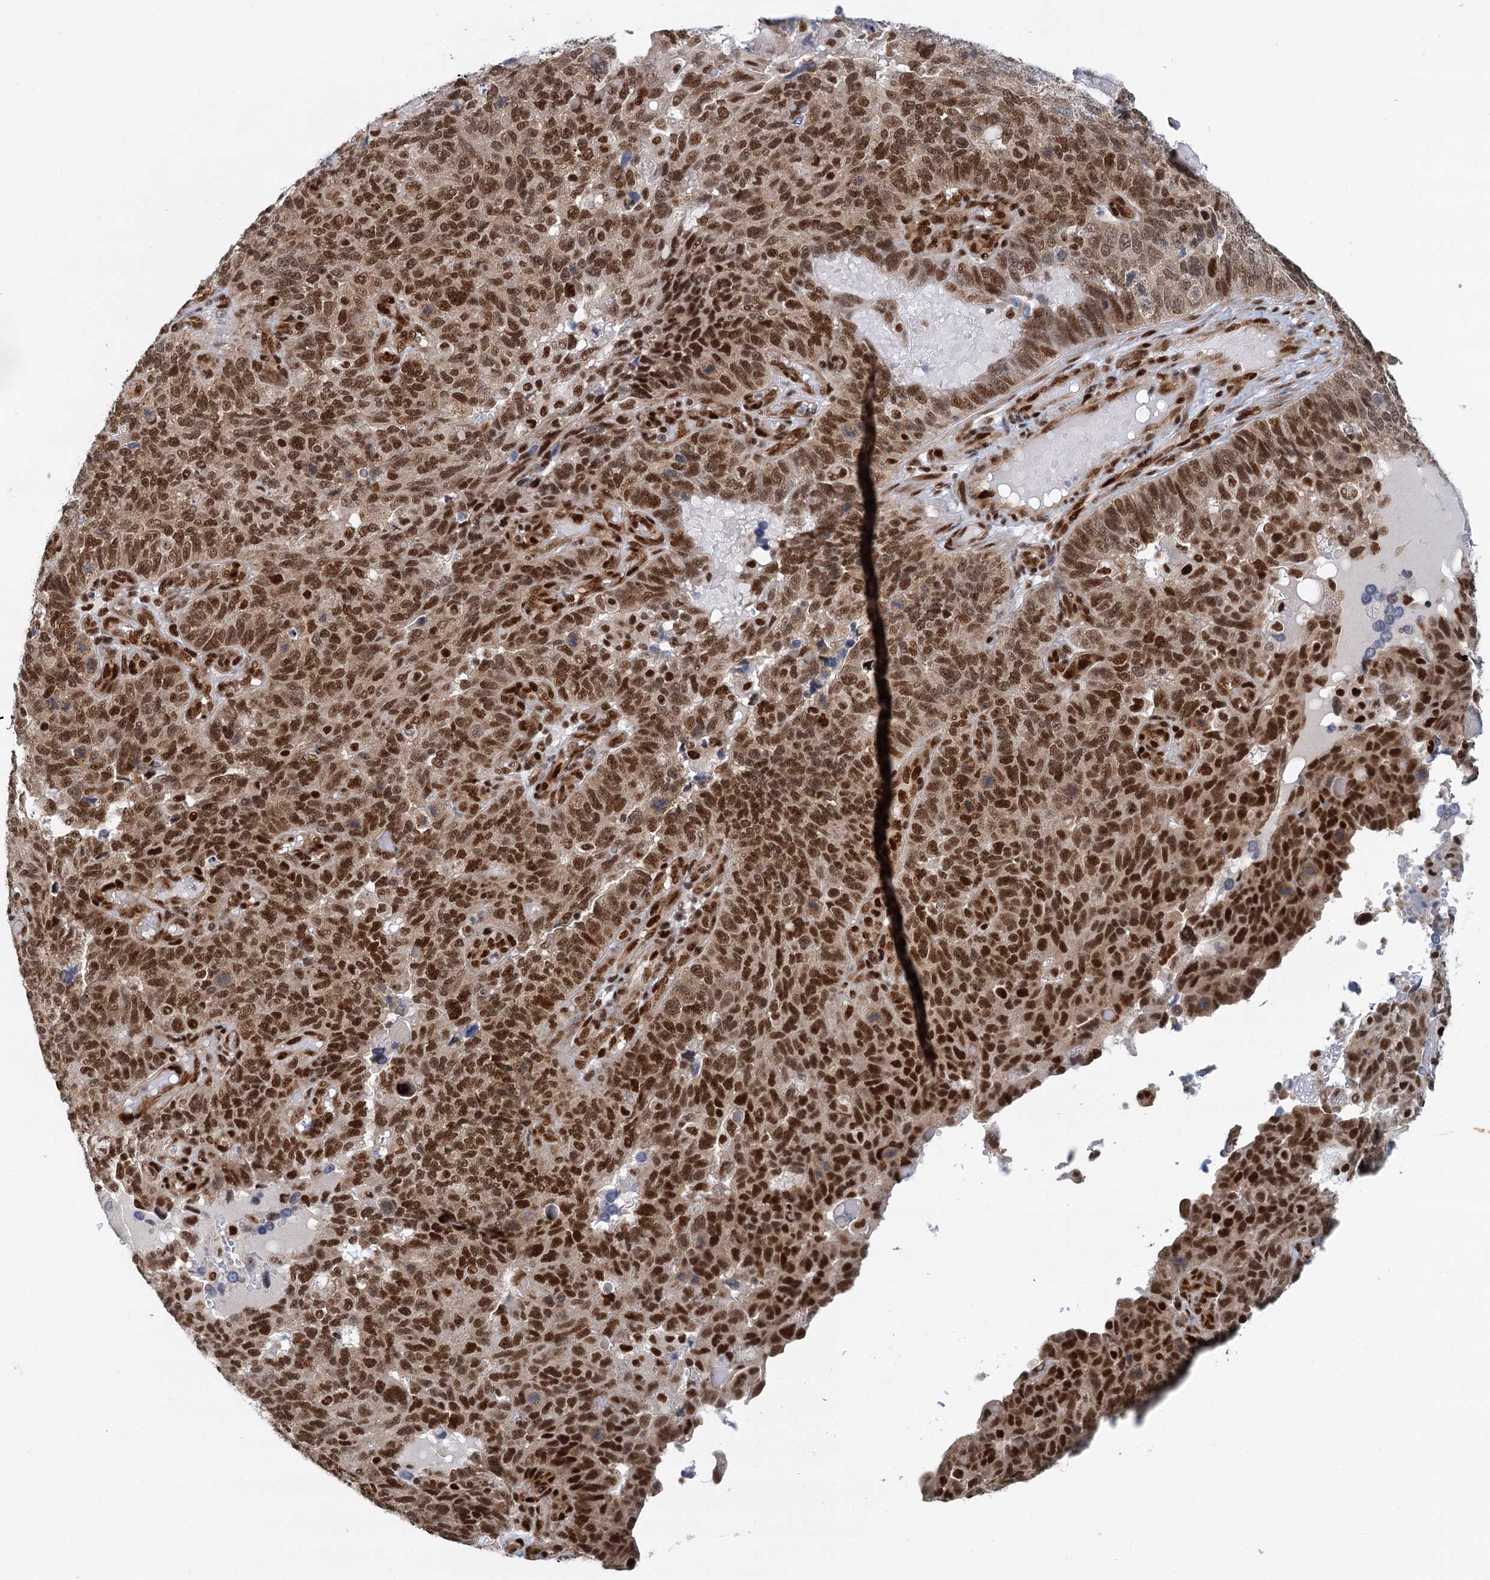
{"staining": {"intensity": "strong", "quantity": ">75%", "location": "nuclear"}, "tissue": "endometrial cancer", "cell_type": "Tumor cells", "image_type": "cancer", "snomed": [{"axis": "morphology", "description": "Adenocarcinoma, NOS"}, {"axis": "topography", "description": "Endometrium"}], "caption": "Human endometrial adenocarcinoma stained with a brown dye reveals strong nuclear positive staining in about >75% of tumor cells.", "gene": "GPATCH11", "patient": {"sex": "female", "age": 66}}